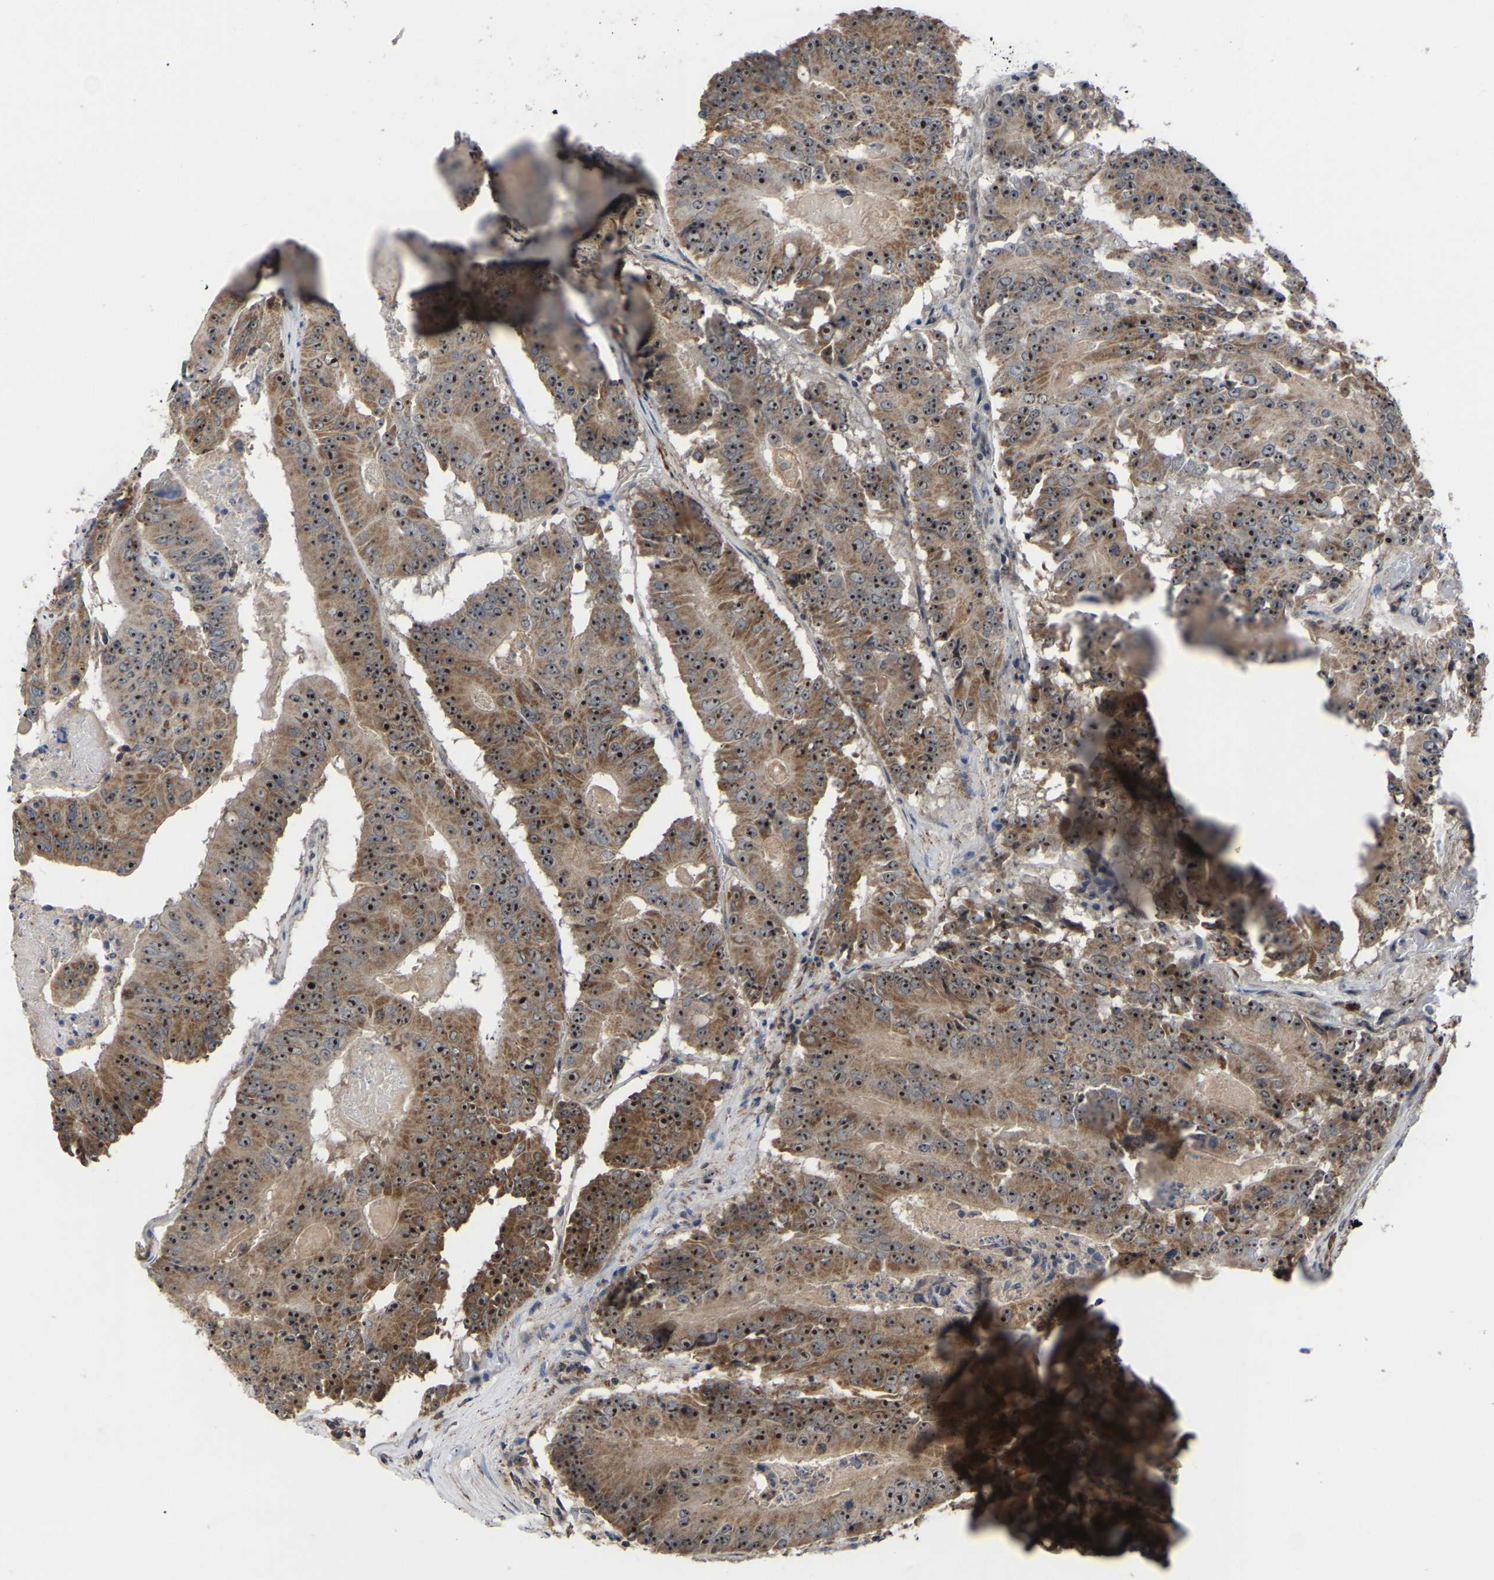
{"staining": {"intensity": "strong", "quantity": ">75%", "location": "cytoplasmic/membranous,nuclear"}, "tissue": "colorectal cancer", "cell_type": "Tumor cells", "image_type": "cancer", "snomed": [{"axis": "morphology", "description": "Adenocarcinoma, NOS"}, {"axis": "topography", "description": "Colon"}], "caption": "IHC (DAB) staining of colorectal cancer (adenocarcinoma) exhibits strong cytoplasmic/membranous and nuclear protein positivity in approximately >75% of tumor cells.", "gene": "NOP53", "patient": {"sex": "male", "age": 87}}